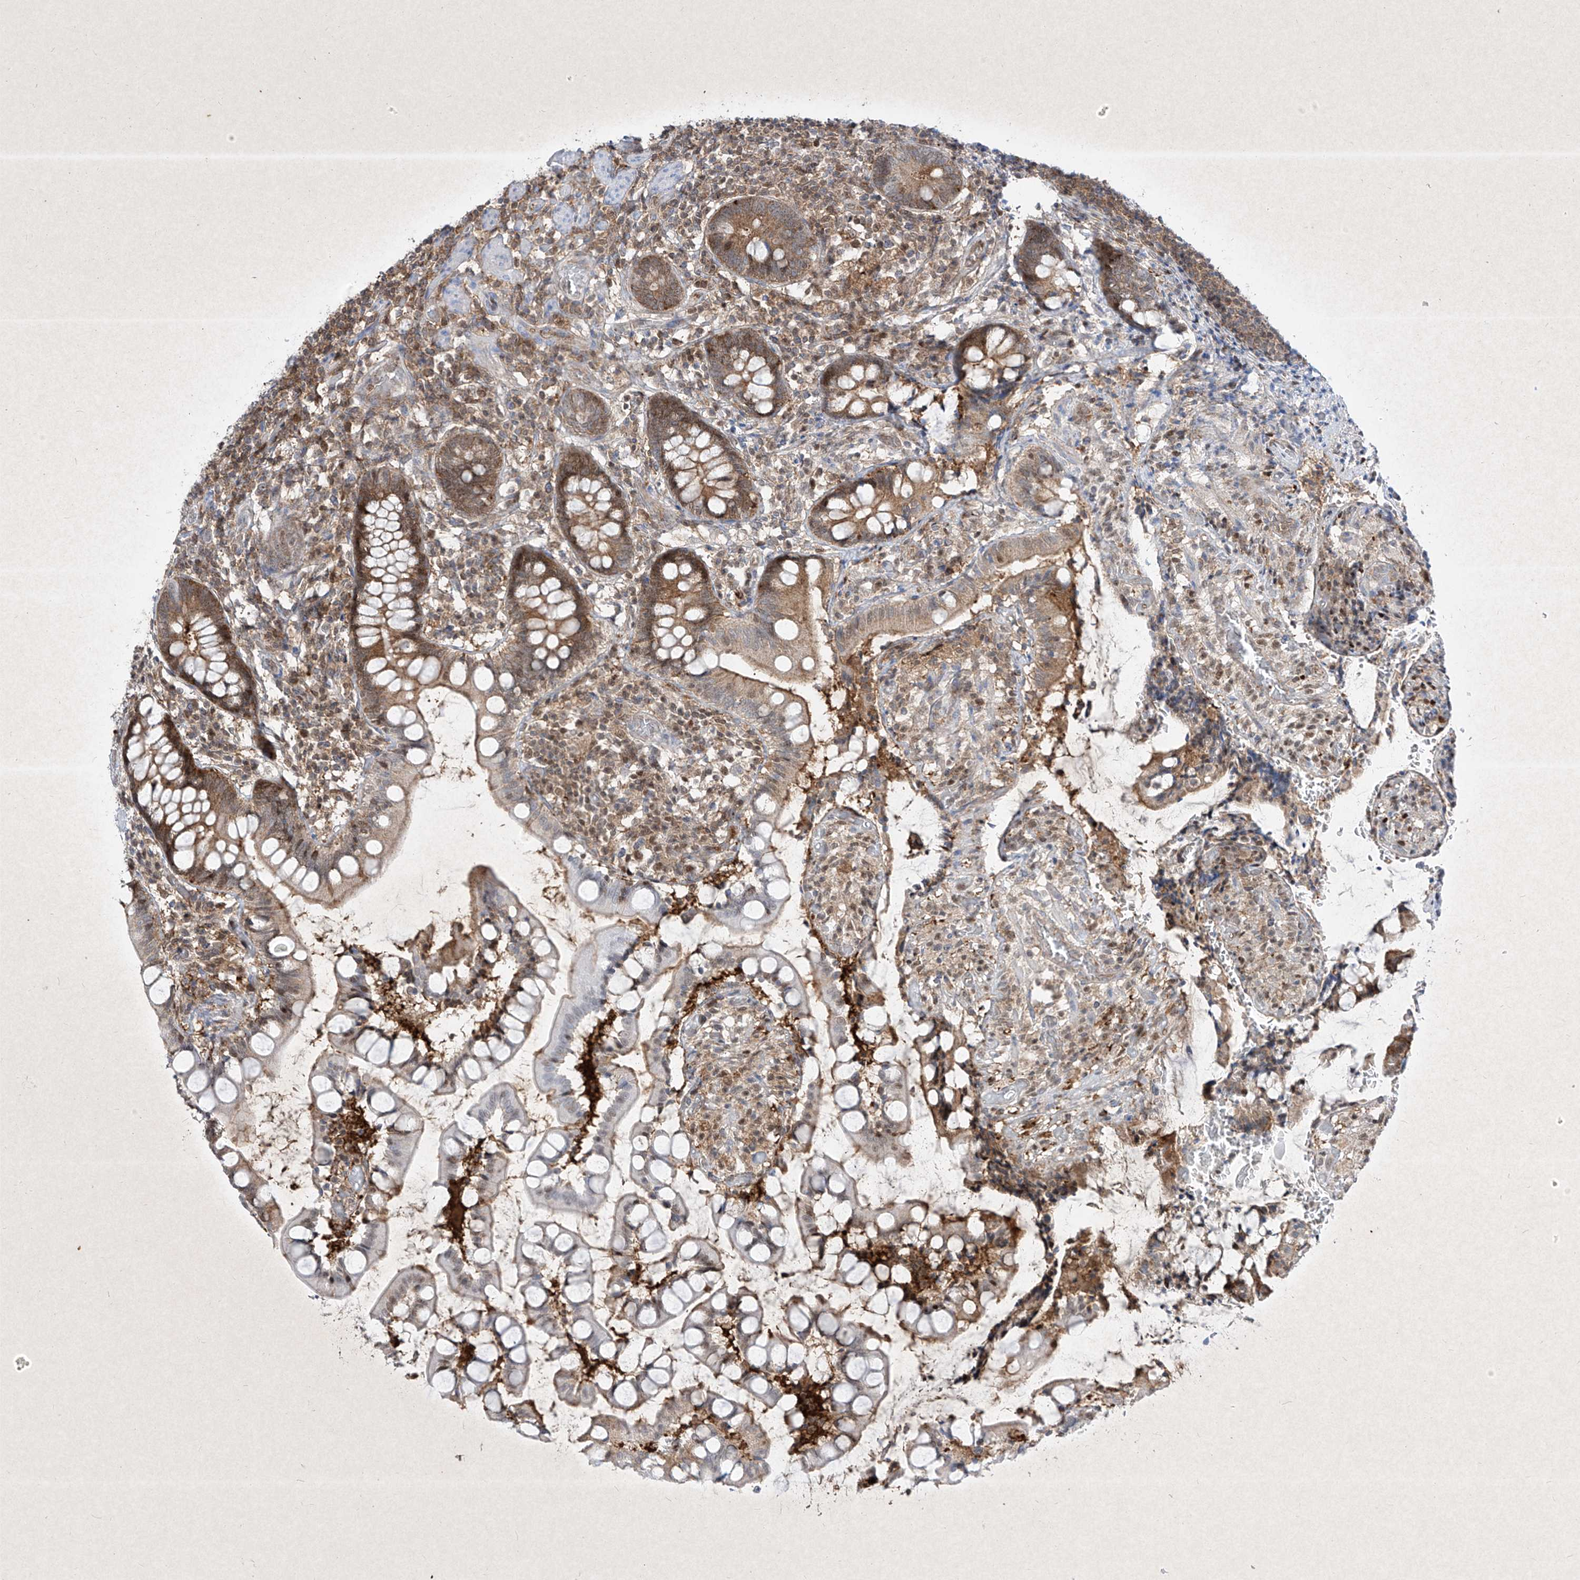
{"staining": {"intensity": "strong", "quantity": "25%-75%", "location": "cytoplasmic/membranous,nuclear"}, "tissue": "small intestine", "cell_type": "Glandular cells", "image_type": "normal", "snomed": [{"axis": "morphology", "description": "Normal tissue, NOS"}, {"axis": "topography", "description": "Small intestine"}], "caption": "Strong cytoplasmic/membranous,nuclear positivity for a protein is seen in about 25%-75% of glandular cells of normal small intestine using immunohistochemistry (IHC).", "gene": "PSMB10", "patient": {"sex": "male", "age": 52}}